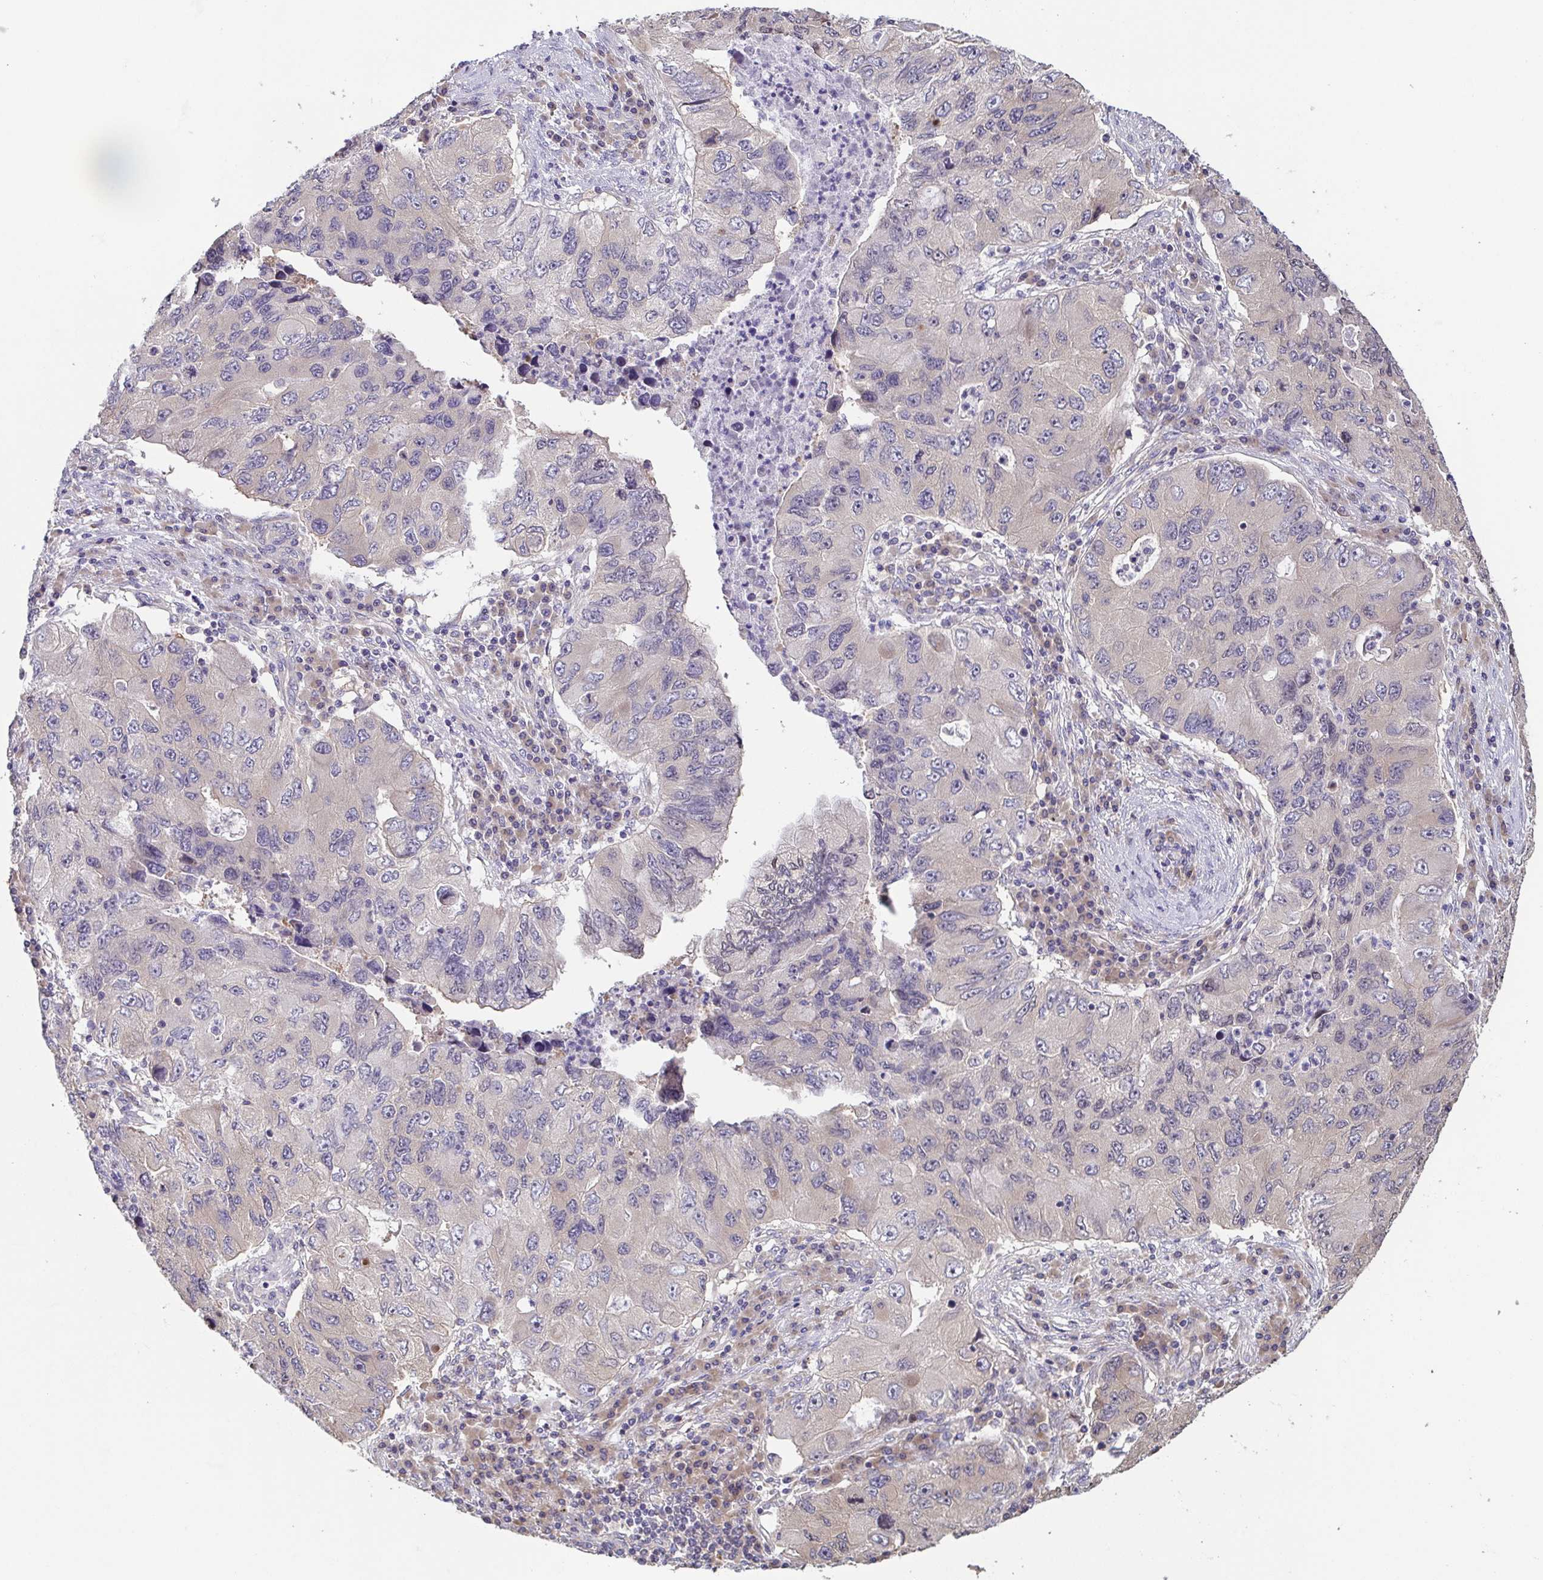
{"staining": {"intensity": "negative", "quantity": "none", "location": "none"}, "tissue": "lung cancer", "cell_type": "Tumor cells", "image_type": "cancer", "snomed": [{"axis": "morphology", "description": "Adenocarcinoma, NOS"}, {"axis": "morphology", "description": "Adenocarcinoma, metastatic, NOS"}, {"axis": "topography", "description": "Lymph node"}, {"axis": "topography", "description": "Lung"}], "caption": "Histopathology image shows no protein positivity in tumor cells of lung cancer tissue. (Stains: DAB IHC with hematoxylin counter stain, Microscopy: brightfield microscopy at high magnification).", "gene": "EIF3D", "patient": {"sex": "female", "age": 54}}